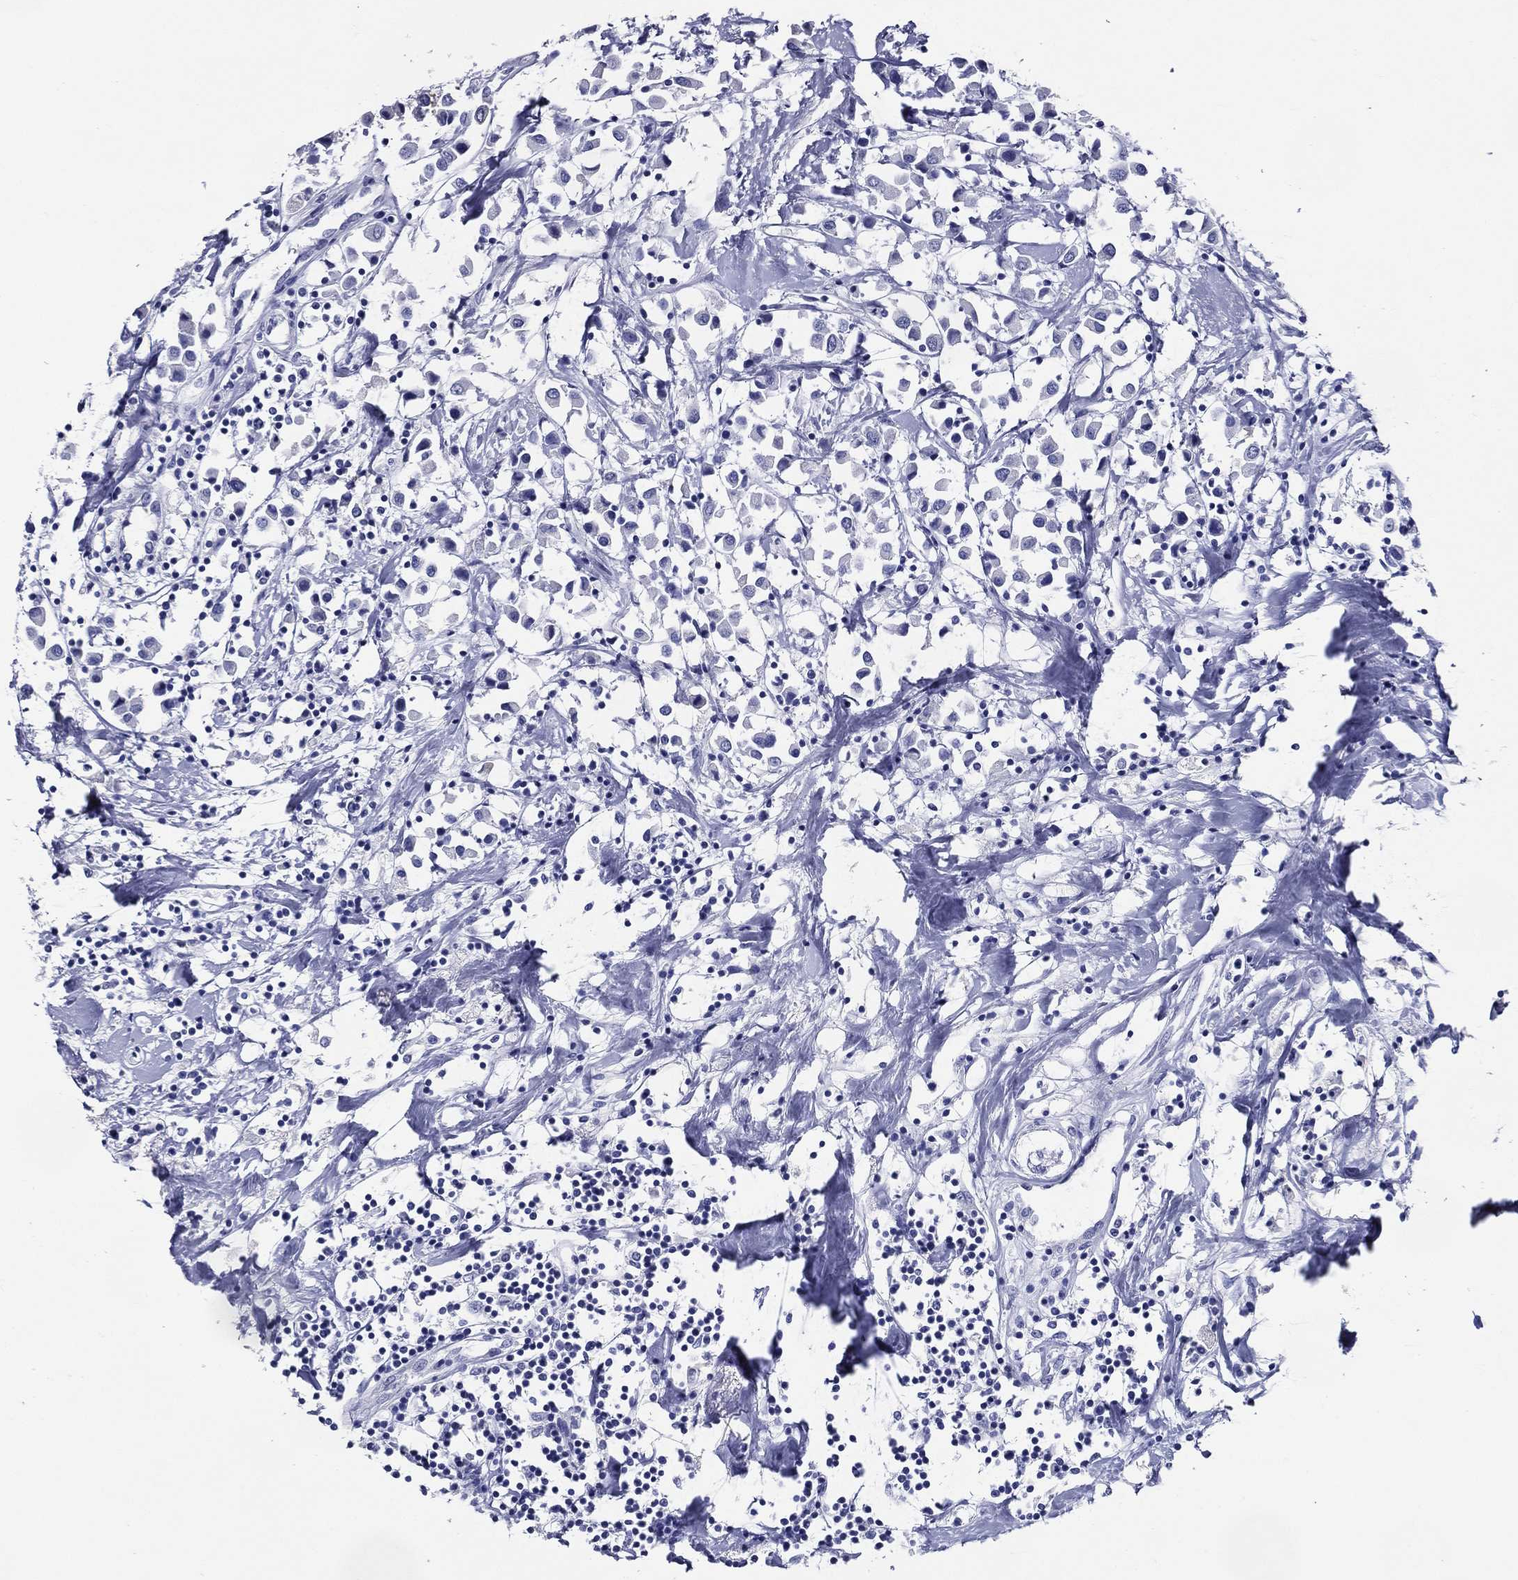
{"staining": {"intensity": "negative", "quantity": "none", "location": "none"}, "tissue": "breast cancer", "cell_type": "Tumor cells", "image_type": "cancer", "snomed": [{"axis": "morphology", "description": "Duct carcinoma"}, {"axis": "topography", "description": "Breast"}], "caption": "The immunohistochemistry image has no significant positivity in tumor cells of infiltrating ductal carcinoma (breast) tissue.", "gene": "ACE2", "patient": {"sex": "female", "age": 61}}